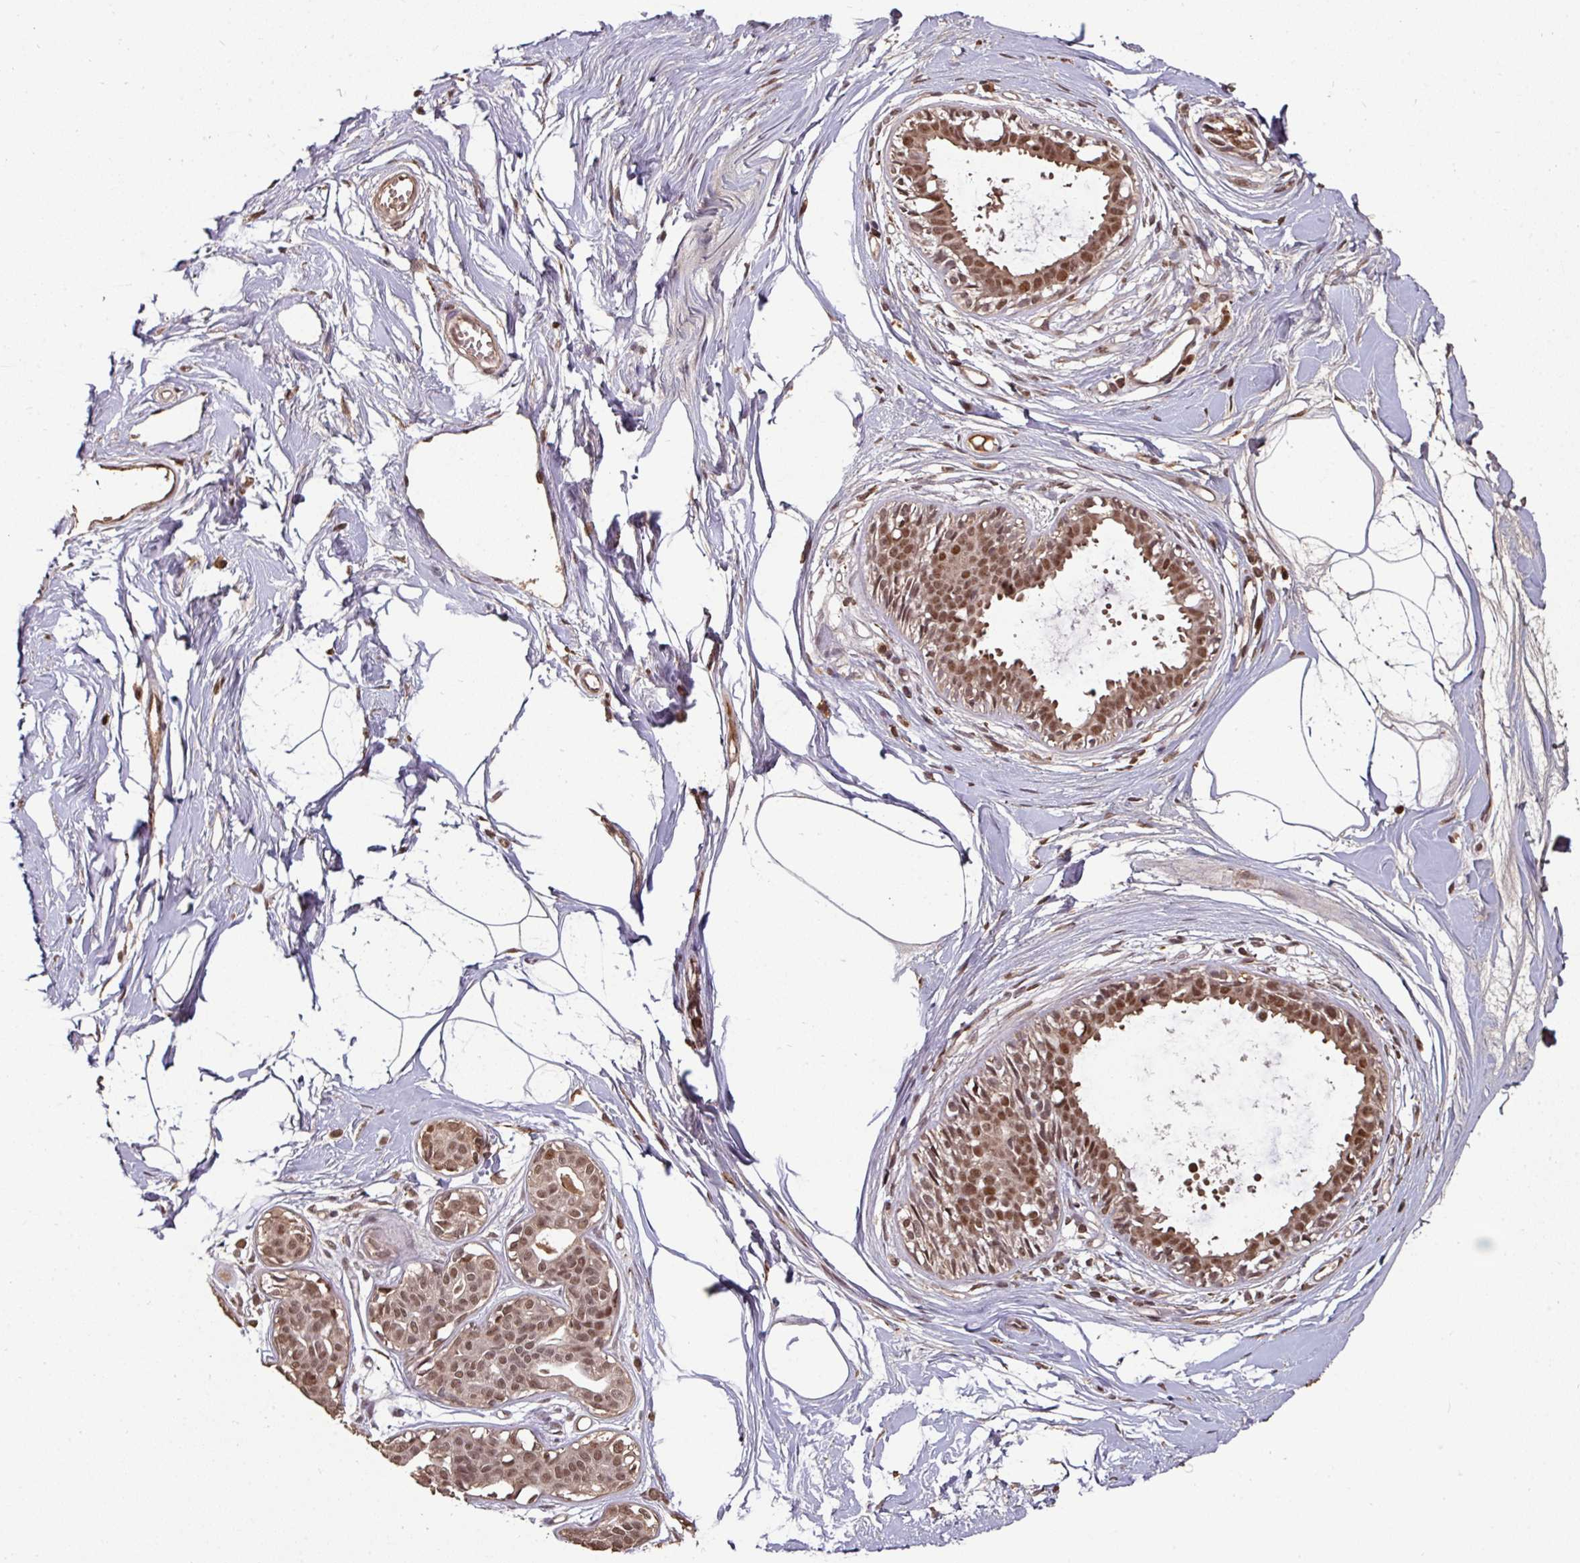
{"staining": {"intensity": "negative", "quantity": "none", "location": "none"}, "tissue": "breast", "cell_type": "Adipocytes", "image_type": "normal", "snomed": [{"axis": "morphology", "description": "Normal tissue, NOS"}, {"axis": "topography", "description": "Breast"}], "caption": "An image of human breast is negative for staining in adipocytes.", "gene": "POLD1", "patient": {"sex": "female", "age": 45}}